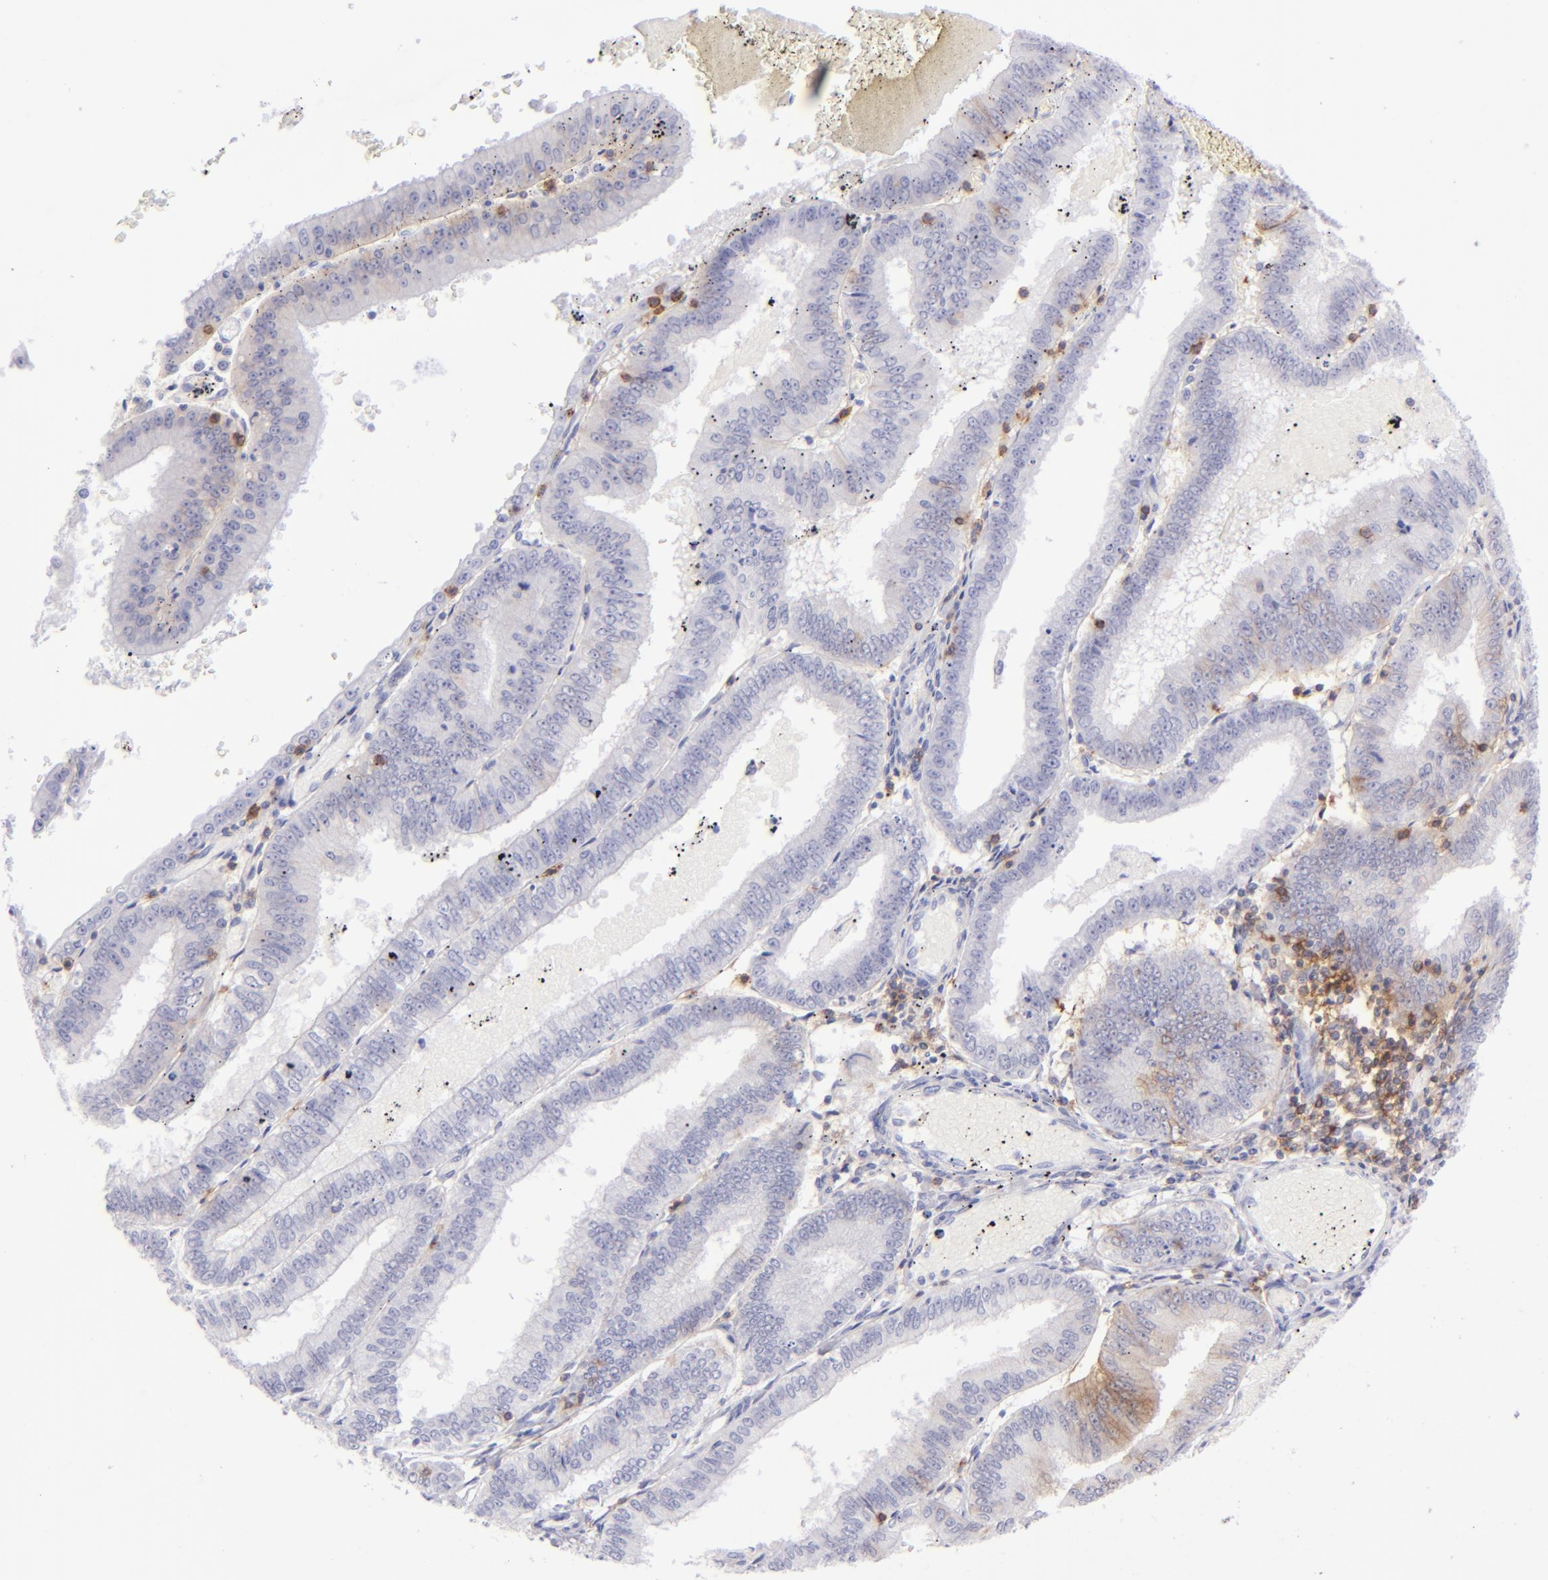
{"staining": {"intensity": "negative", "quantity": "none", "location": "none"}, "tissue": "endometrial cancer", "cell_type": "Tumor cells", "image_type": "cancer", "snomed": [{"axis": "morphology", "description": "Adenocarcinoma, NOS"}, {"axis": "topography", "description": "Endometrium"}], "caption": "This is an immunohistochemistry photomicrograph of human endometrial cancer. There is no staining in tumor cells.", "gene": "CD69", "patient": {"sex": "female", "age": 66}}